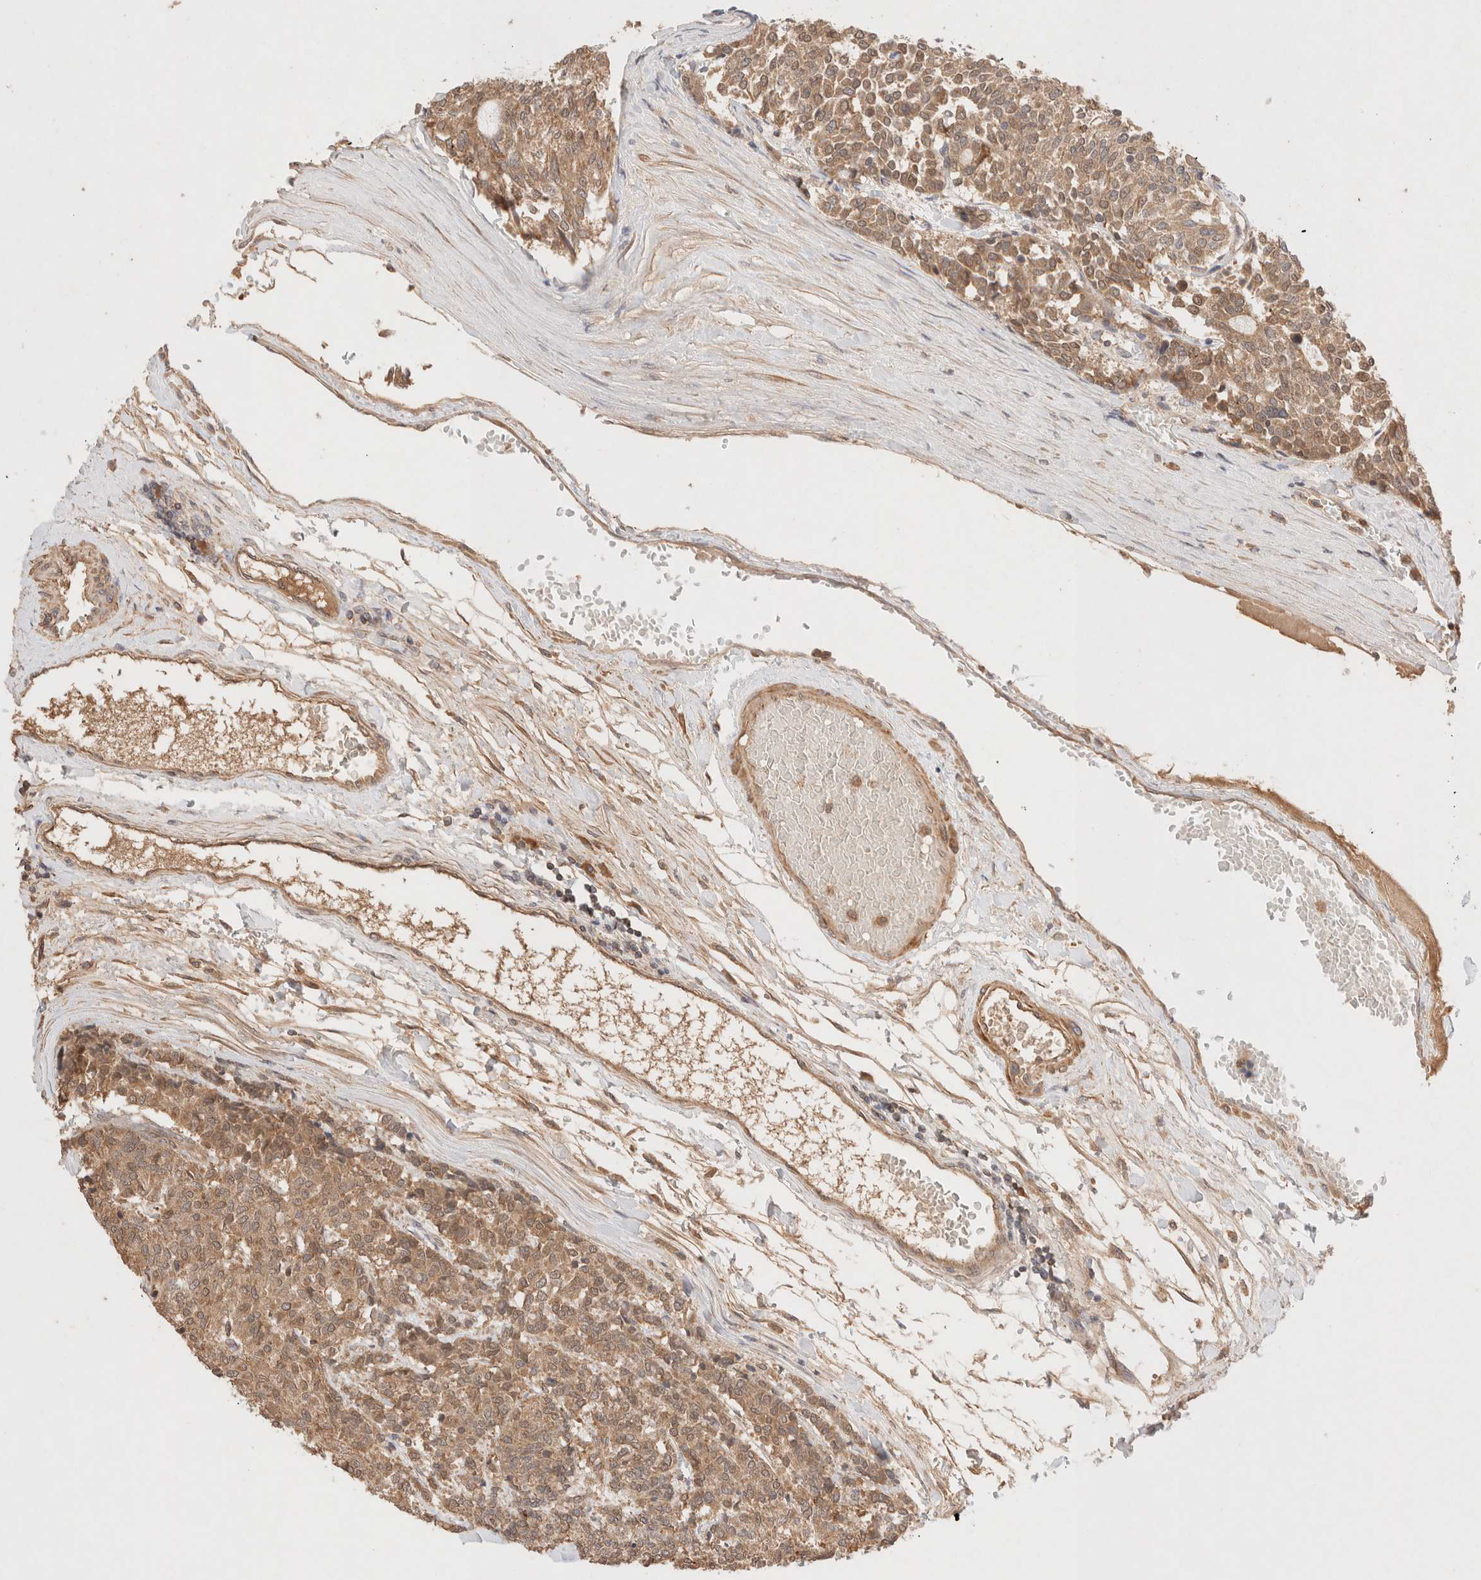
{"staining": {"intensity": "moderate", "quantity": ">75%", "location": "cytoplasmic/membranous"}, "tissue": "carcinoid", "cell_type": "Tumor cells", "image_type": "cancer", "snomed": [{"axis": "morphology", "description": "Carcinoid, malignant, NOS"}, {"axis": "topography", "description": "Pancreas"}], "caption": "DAB immunohistochemical staining of human carcinoid (malignant) displays moderate cytoplasmic/membranous protein expression in approximately >75% of tumor cells.", "gene": "CARNMT1", "patient": {"sex": "female", "age": 54}}